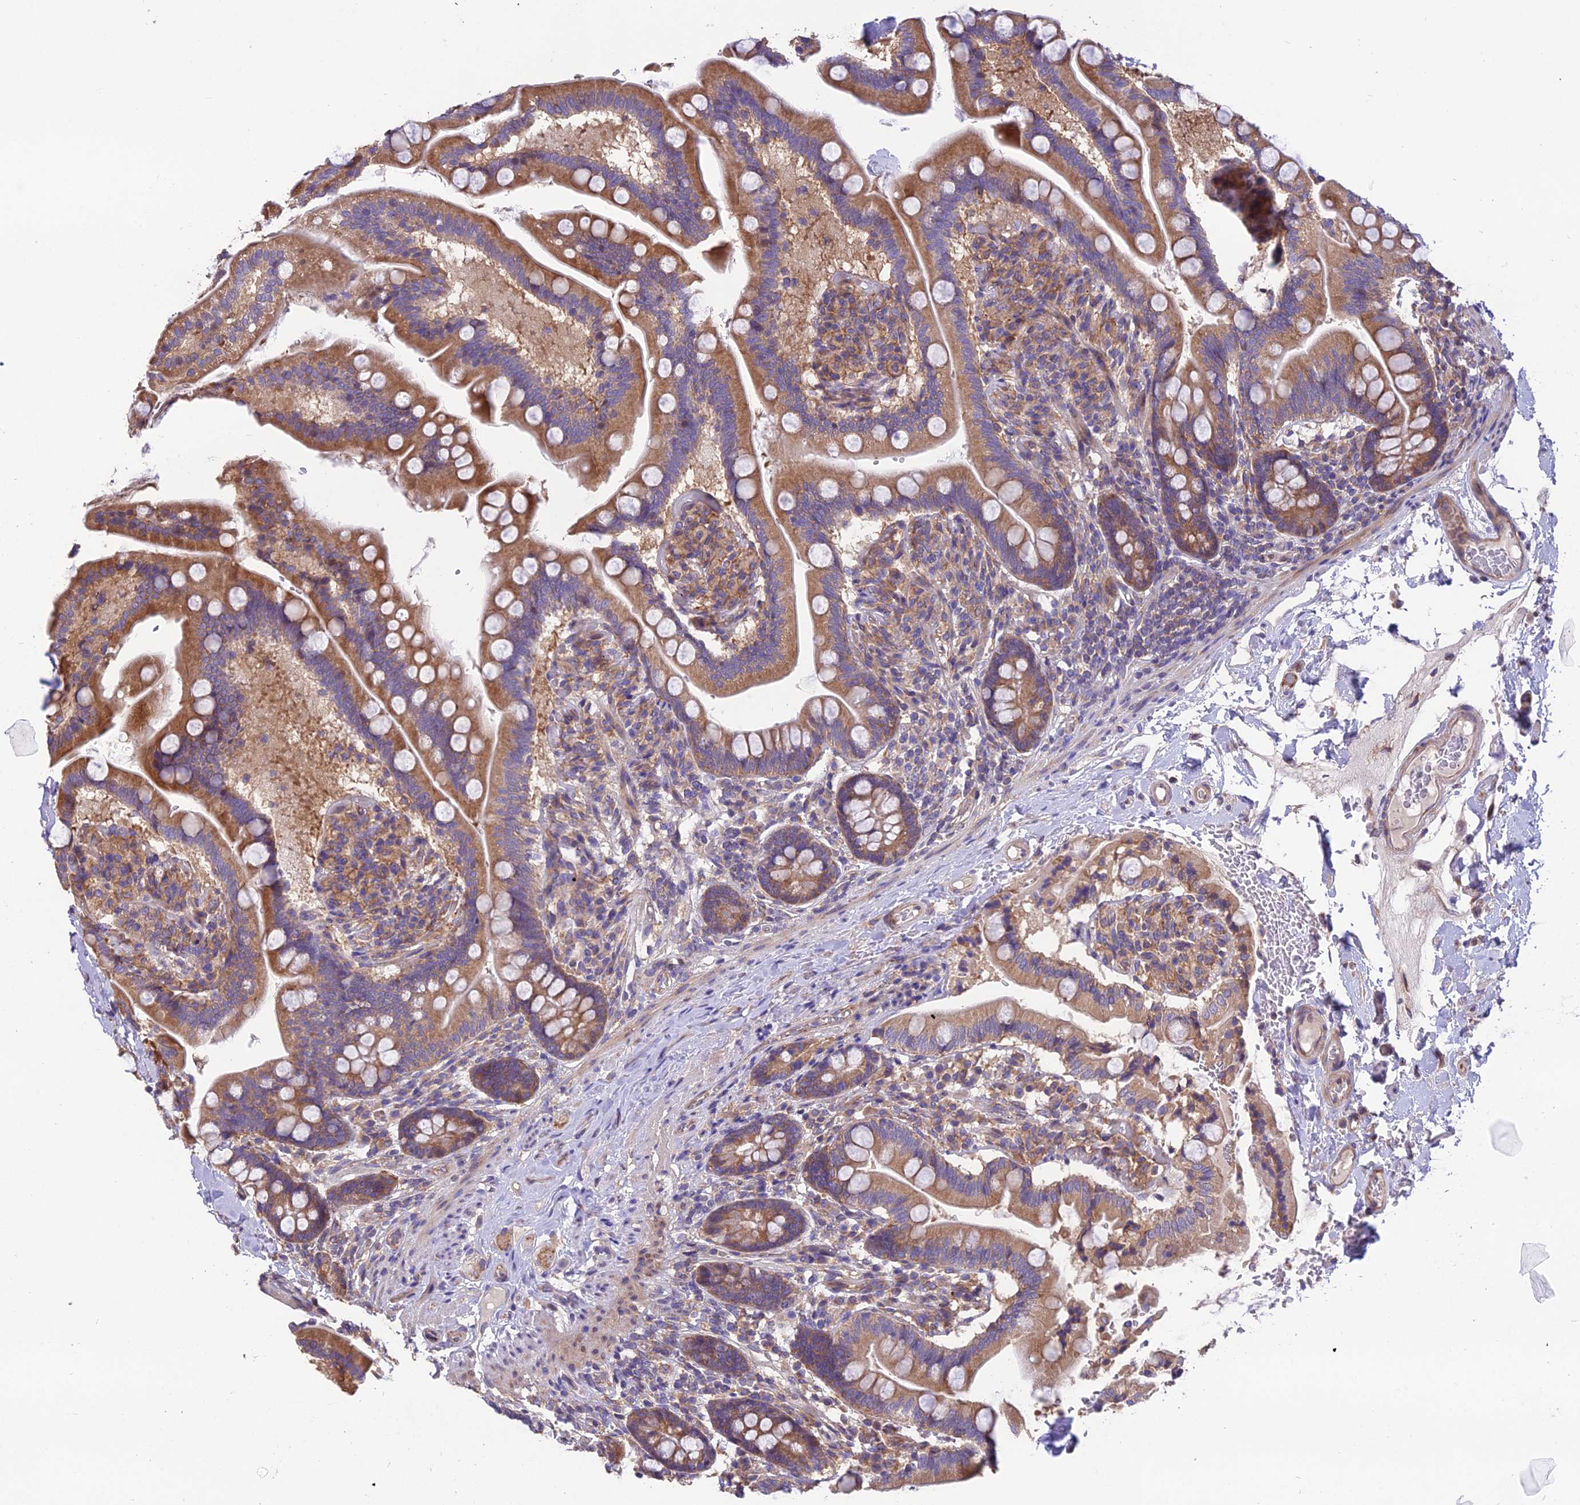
{"staining": {"intensity": "moderate", "quantity": ">75%", "location": "cytoplasmic/membranous"}, "tissue": "small intestine", "cell_type": "Glandular cells", "image_type": "normal", "snomed": [{"axis": "morphology", "description": "Normal tissue, NOS"}, {"axis": "topography", "description": "Small intestine"}], "caption": "Immunohistochemical staining of benign small intestine reveals moderate cytoplasmic/membranous protein staining in approximately >75% of glandular cells.", "gene": "BLOC1S4", "patient": {"sex": "female", "age": 64}}